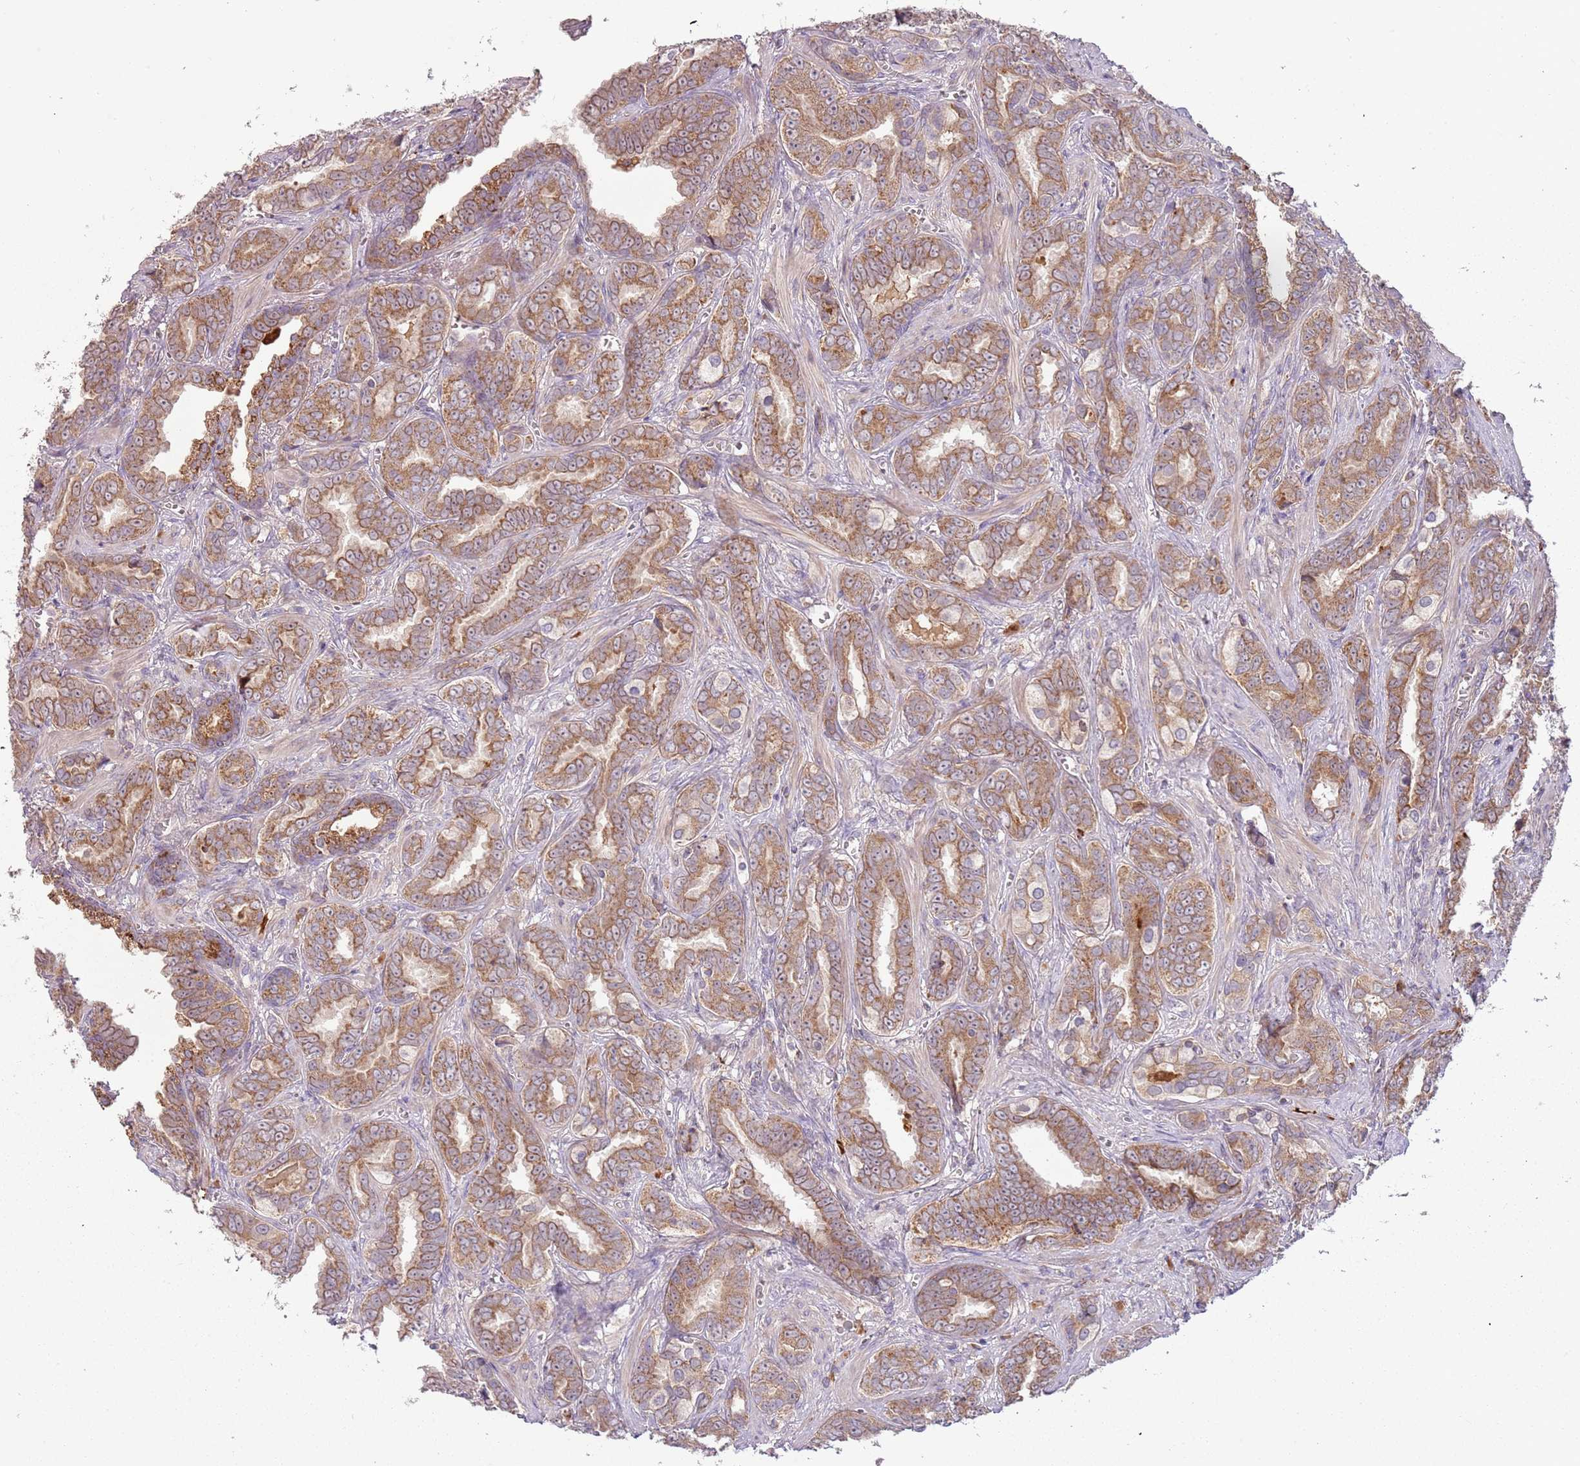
{"staining": {"intensity": "moderate", "quantity": ">75%", "location": "cytoplasmic/membranous"}, "tissue": "prostate cancer", "cell_type": "Tumor cells", "image_type": "cancer", "snomed": [{"axis": "morphology", "description": "Adenocarcinoma, High grade"}, {"axis": "topography", "description": "Prostate"}], "caption": "Immunohistochemical staining of human prostate cancer (high-grade adenocarcinoma) exhibits medium levels of moderate cytoplasmic/membranous protein staining in about >75% of tumor cells.", "gene": "FECH", "patient": {"sex": "male", "age": 67}}